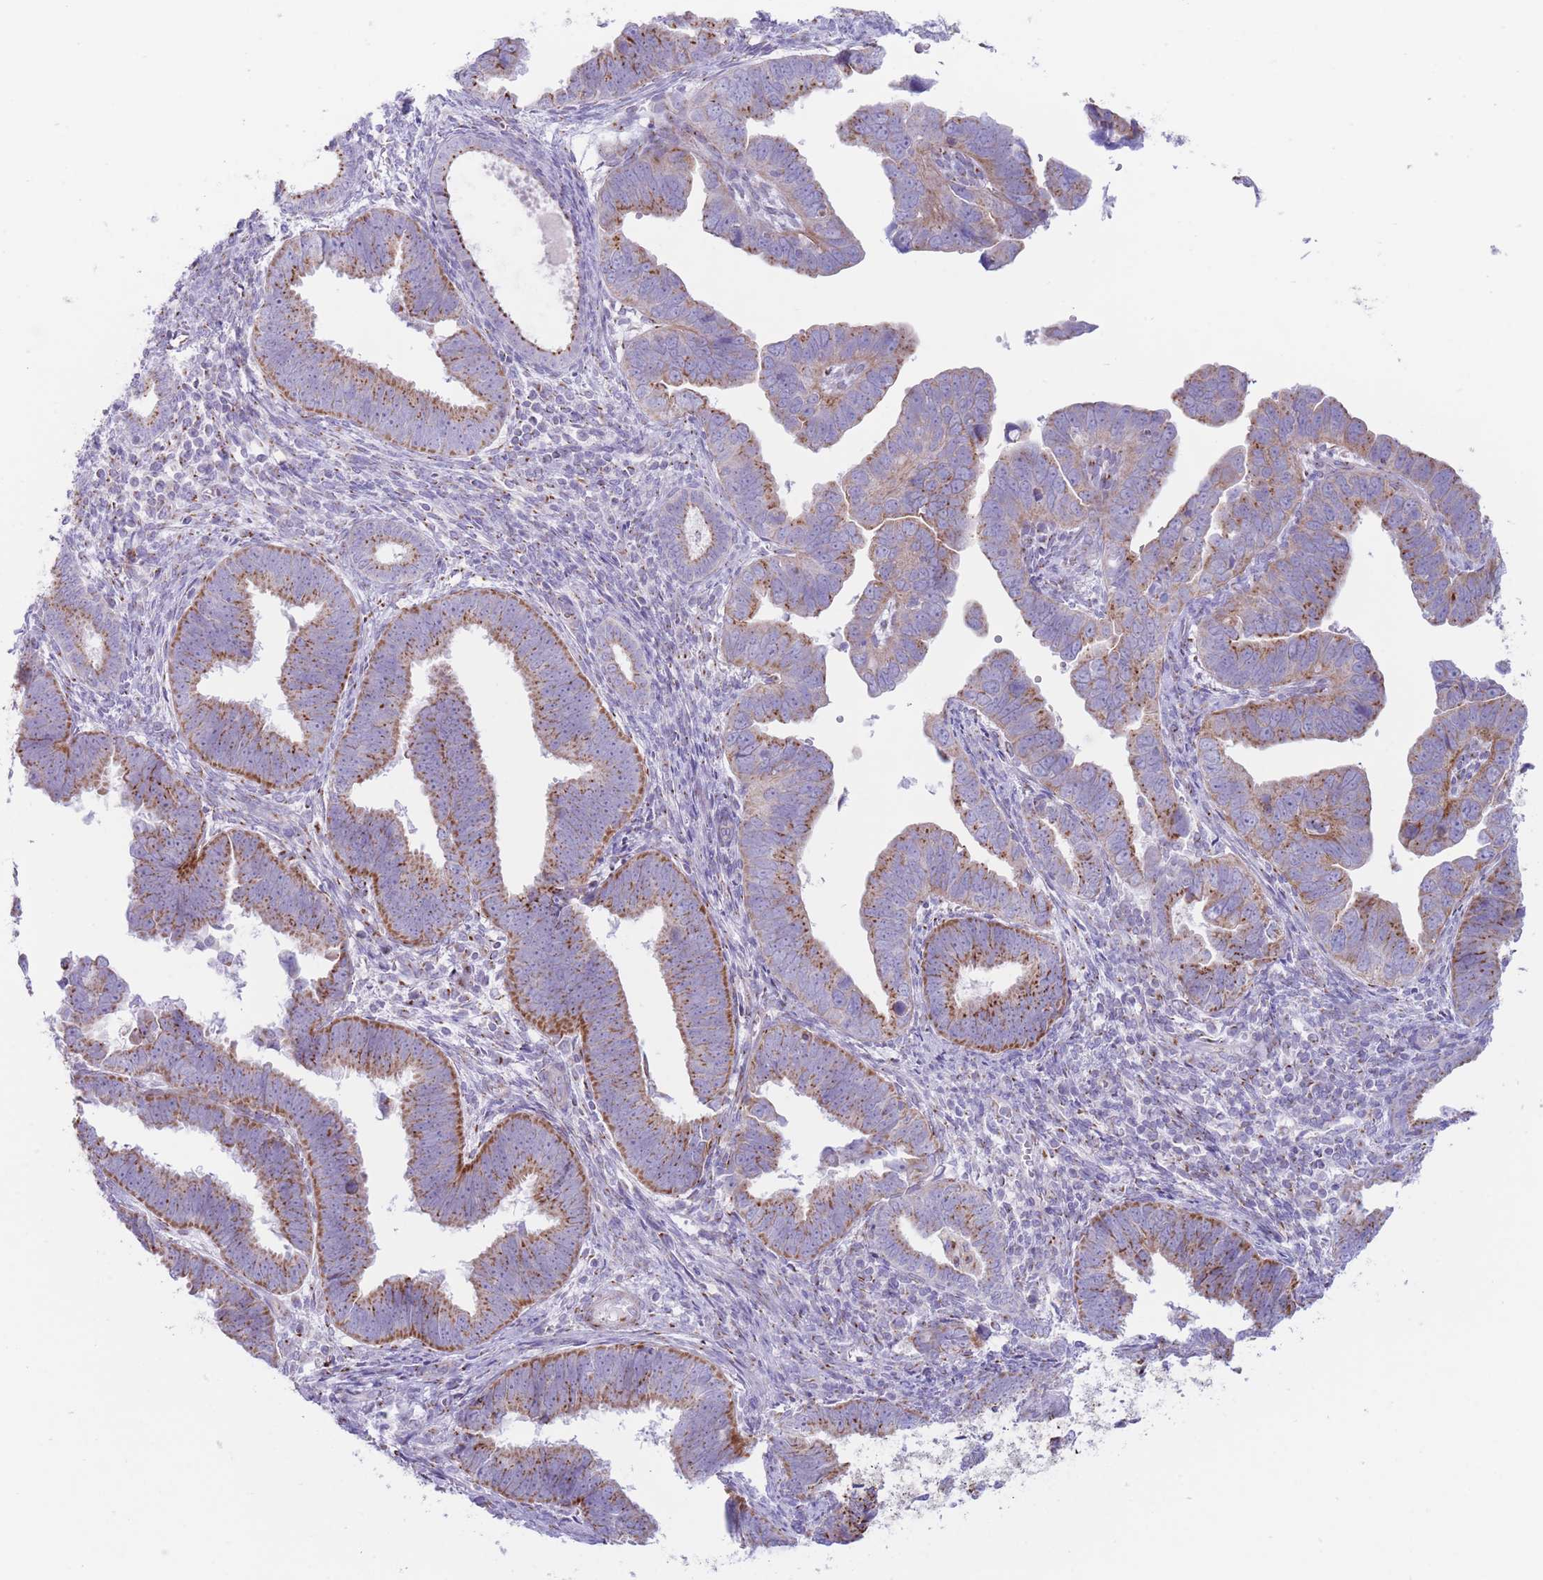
{"staining": {"intensity": "moderate", "quantity": ">75%", "location": "cytoplasmic/membranous"}, "tissue": "endometrial cancer", "cell_type": "Tumor cells", "image_type": "cancer", "snomed": [{"axis": "morphology", "description": "Adenocarcinoma, NOS"}, {"axis": "topography", "description": "Endometrium"}], "caption": "IHC micrograph of endometrial cancer stained for a protein (brown), which shows medium levels of moderate cytoplasmic/membranous staining in approximately >75% of tumor cells.", "gene": "MPND", "patient": {"sex": "female", "age": 75}}